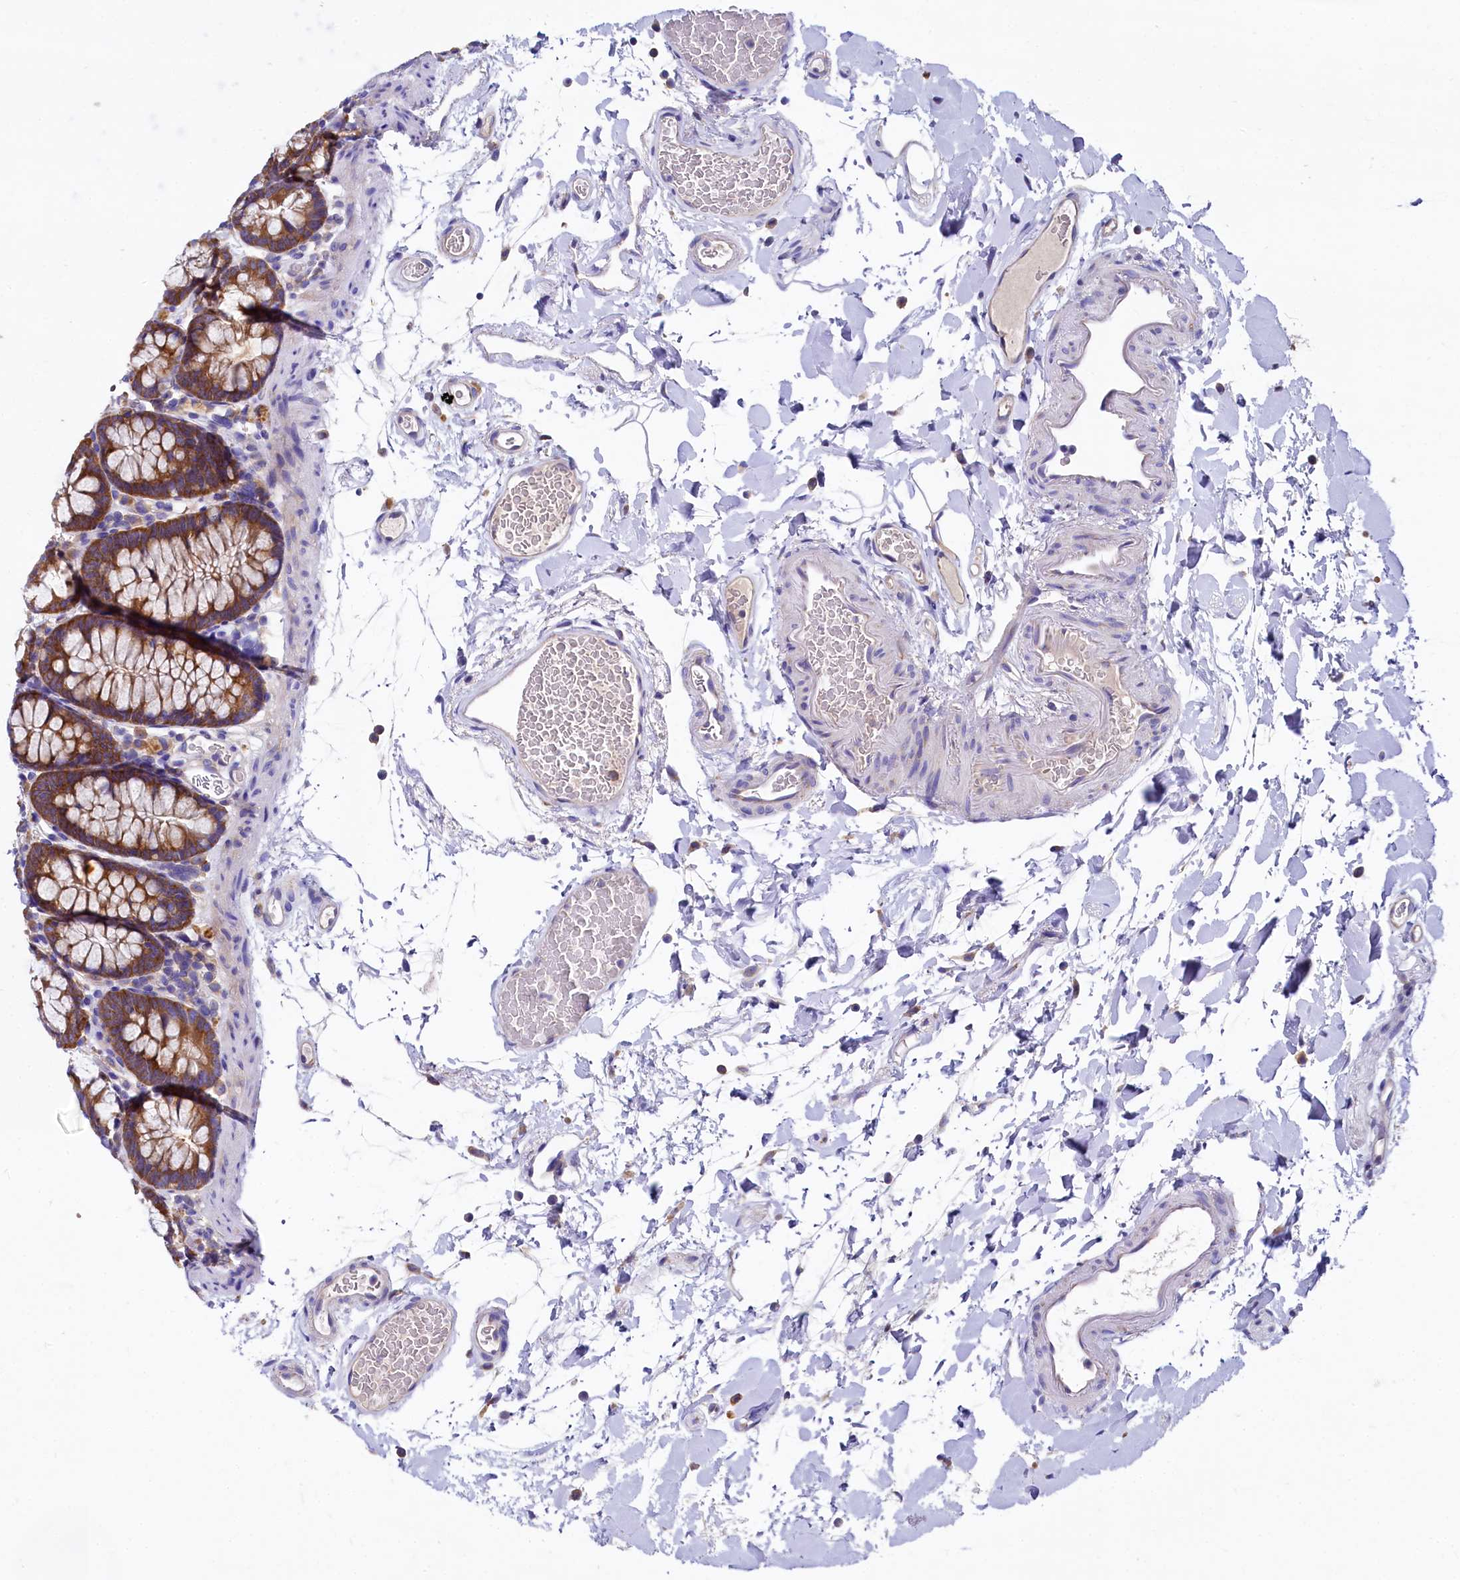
{"staining": {"intensity": "weak", "quantity": "25%-75%", "location": "cytoplasmic/membranous"}, "tissue": "colon", "cell_type": "Endothelial cells", "image_type": "normal", "snomed": [{"axis": "morphology", "description": "Normal tissue, NOS"}, {"axis": "topography", "description": "Colon"}], "caption": "Endothelial cells demonstrate low levels of weak cytoplasmic/membranous positivity in approximately 25%-75% of cells in normal colon. Using DAB (brown) and hematoxylin (blue) stains, captured at high magnification using brightfield microscopy.", "gene": "QARS1", "patient": {"sex": "male", "age": 75}}